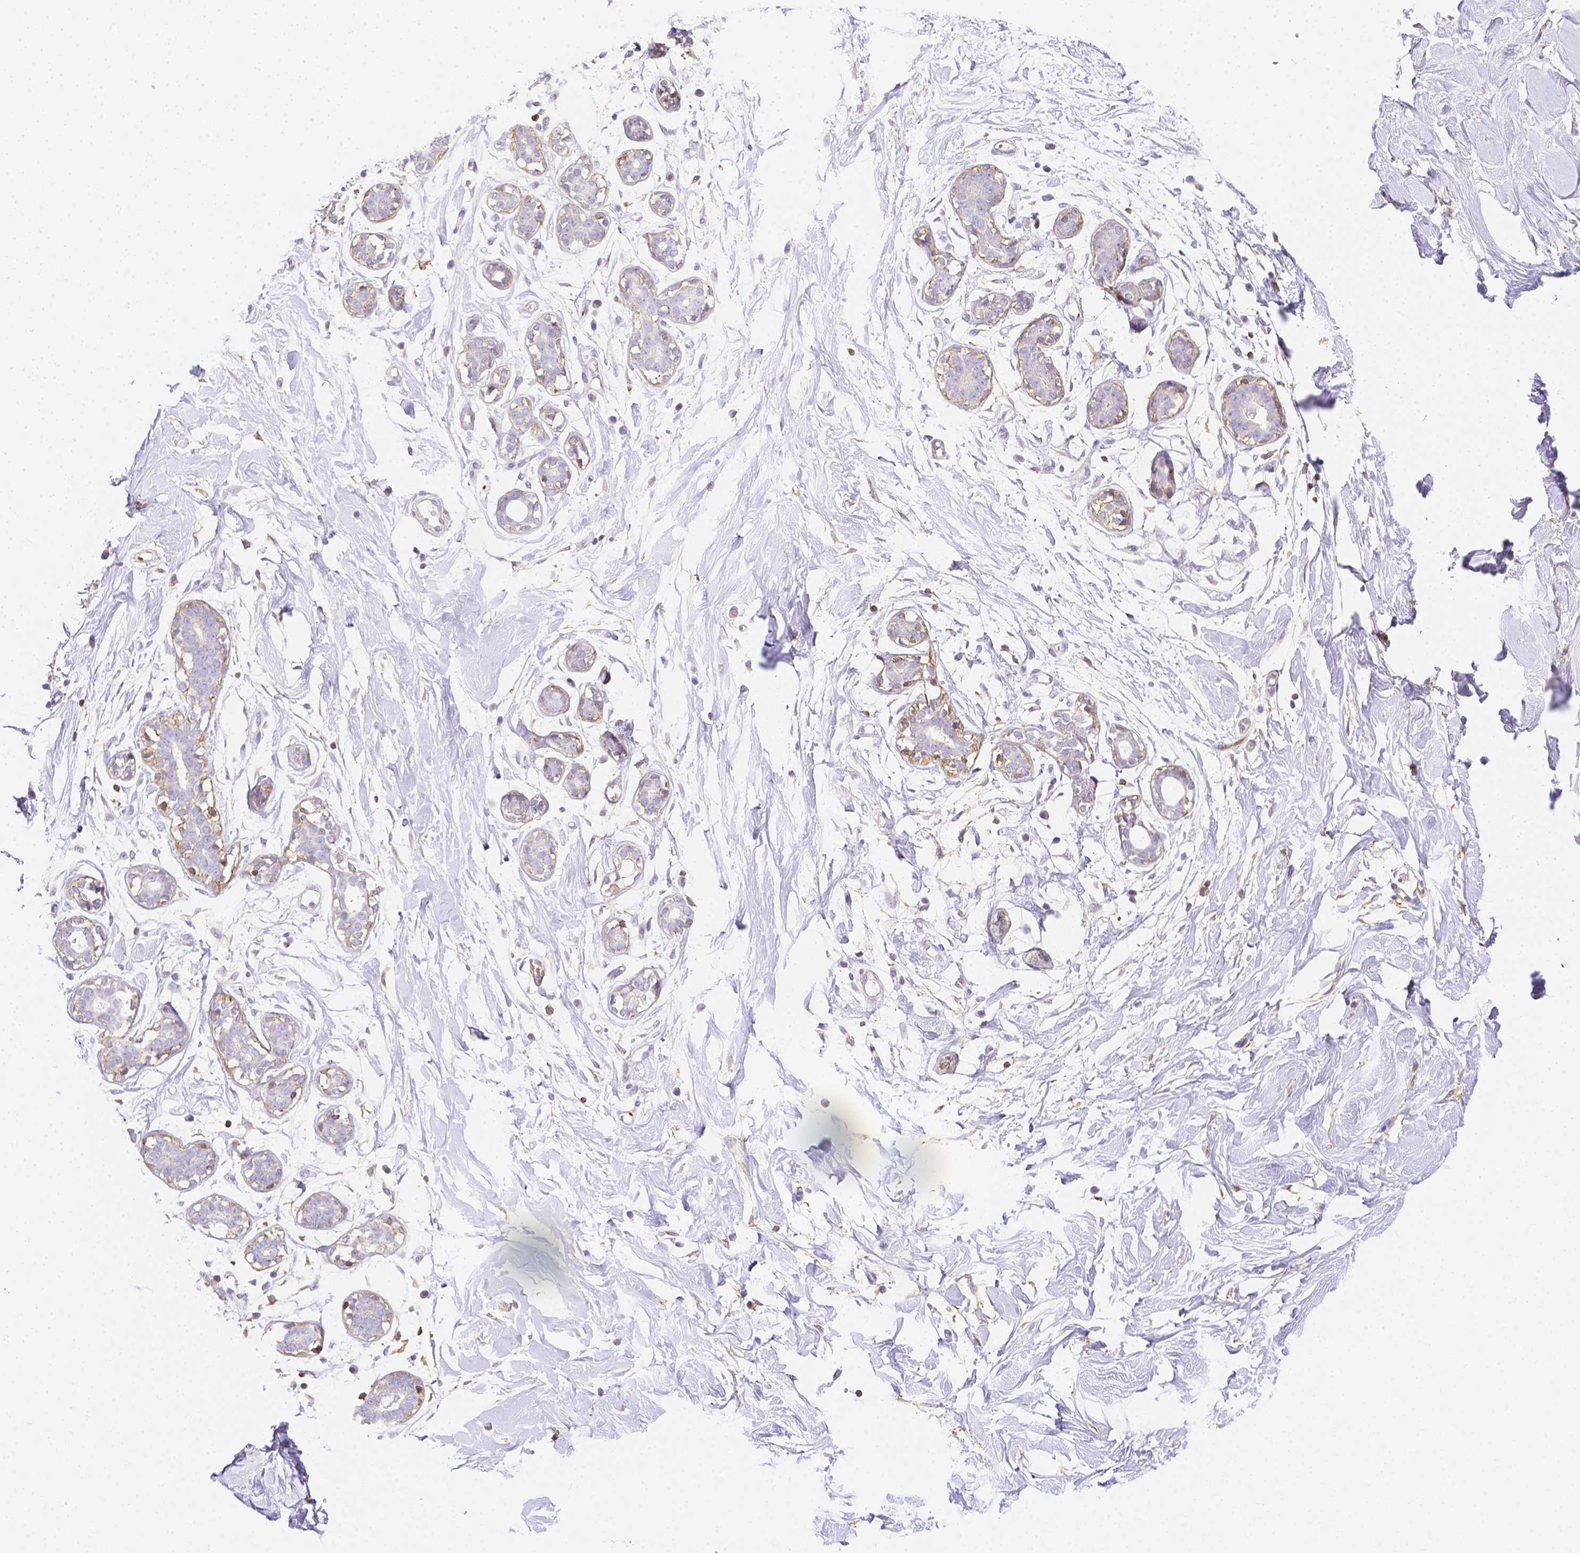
{"staining": {"intensity": "negative", "quantity": "none", "location": "none"}, "tissue": "breast", "cell_type": "Adipocytes", "image_type": "normal", "snomed": [{"axis": "morphology", "description": "Normal tissue, NOS"}, {"axis": "topography", "description": "Breast"}], "caption": "This is a histopathology image of immunohistochemistry (IHC) staining of unremarkable breast, which shows no positivity in adipocytes.", "gene": "ASAH2B", "patient": {"sex": "female", "age": 27}}